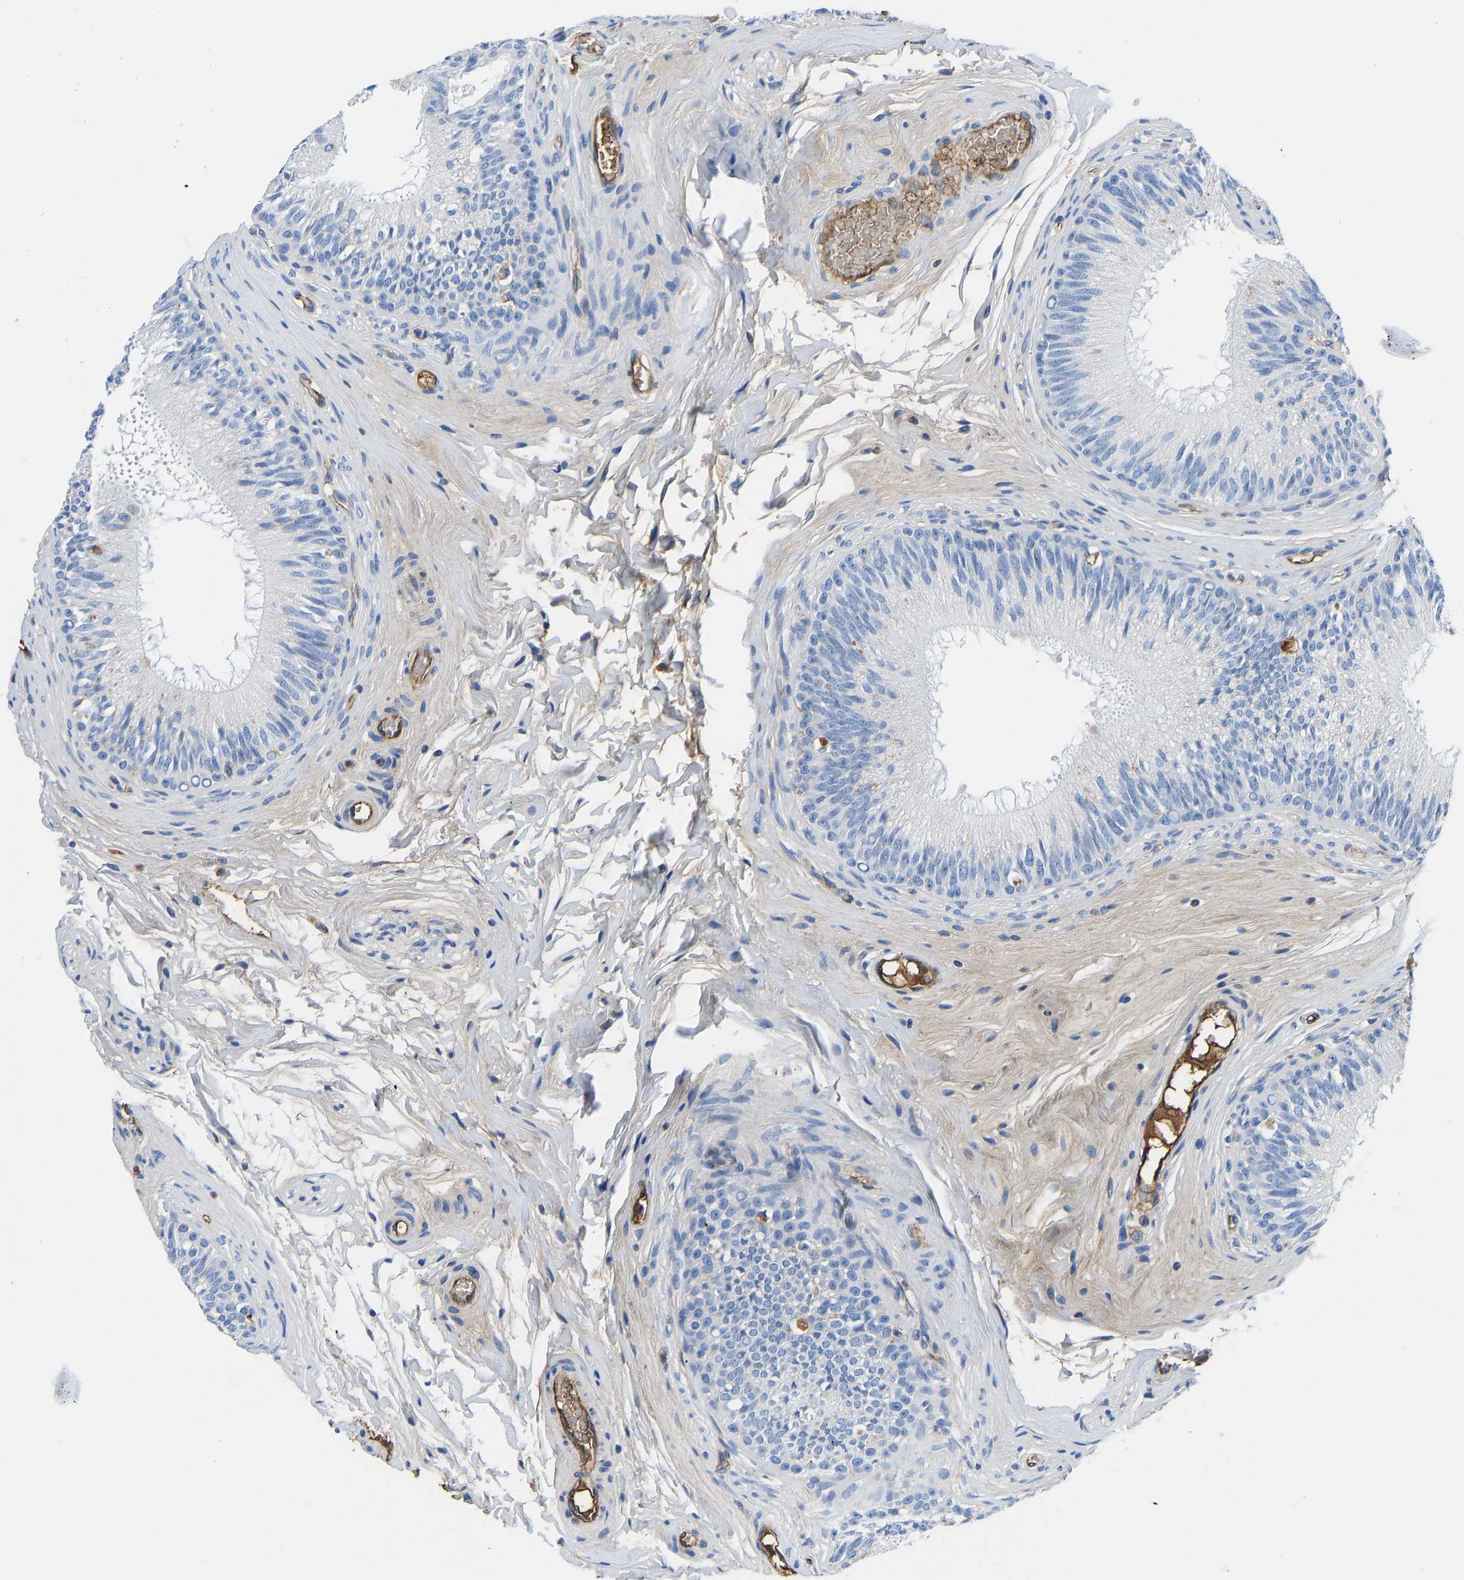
{"staining": {"intensity": "negative", "quantity": "none", "location": "none"}, "tissue": "epididymis", "cell_type": "Glandular cells", "image_type": "normal", "snomed": [{"axis": "morphology", "description": "Normal tissue, NOS"}, {"axis": "topography", "description": "Testis"}, {"axis": "topography", "description": "Epididymis"}], "caption": "Glandular cells are negative for brown protein staining in unremarkable epididymis. The staining is performed using DAB brown chromogen with nuclei counter-stained in using hematoxylin.", "gene": "HSPG2", "patient": {"sex": "male", "age": 36}}